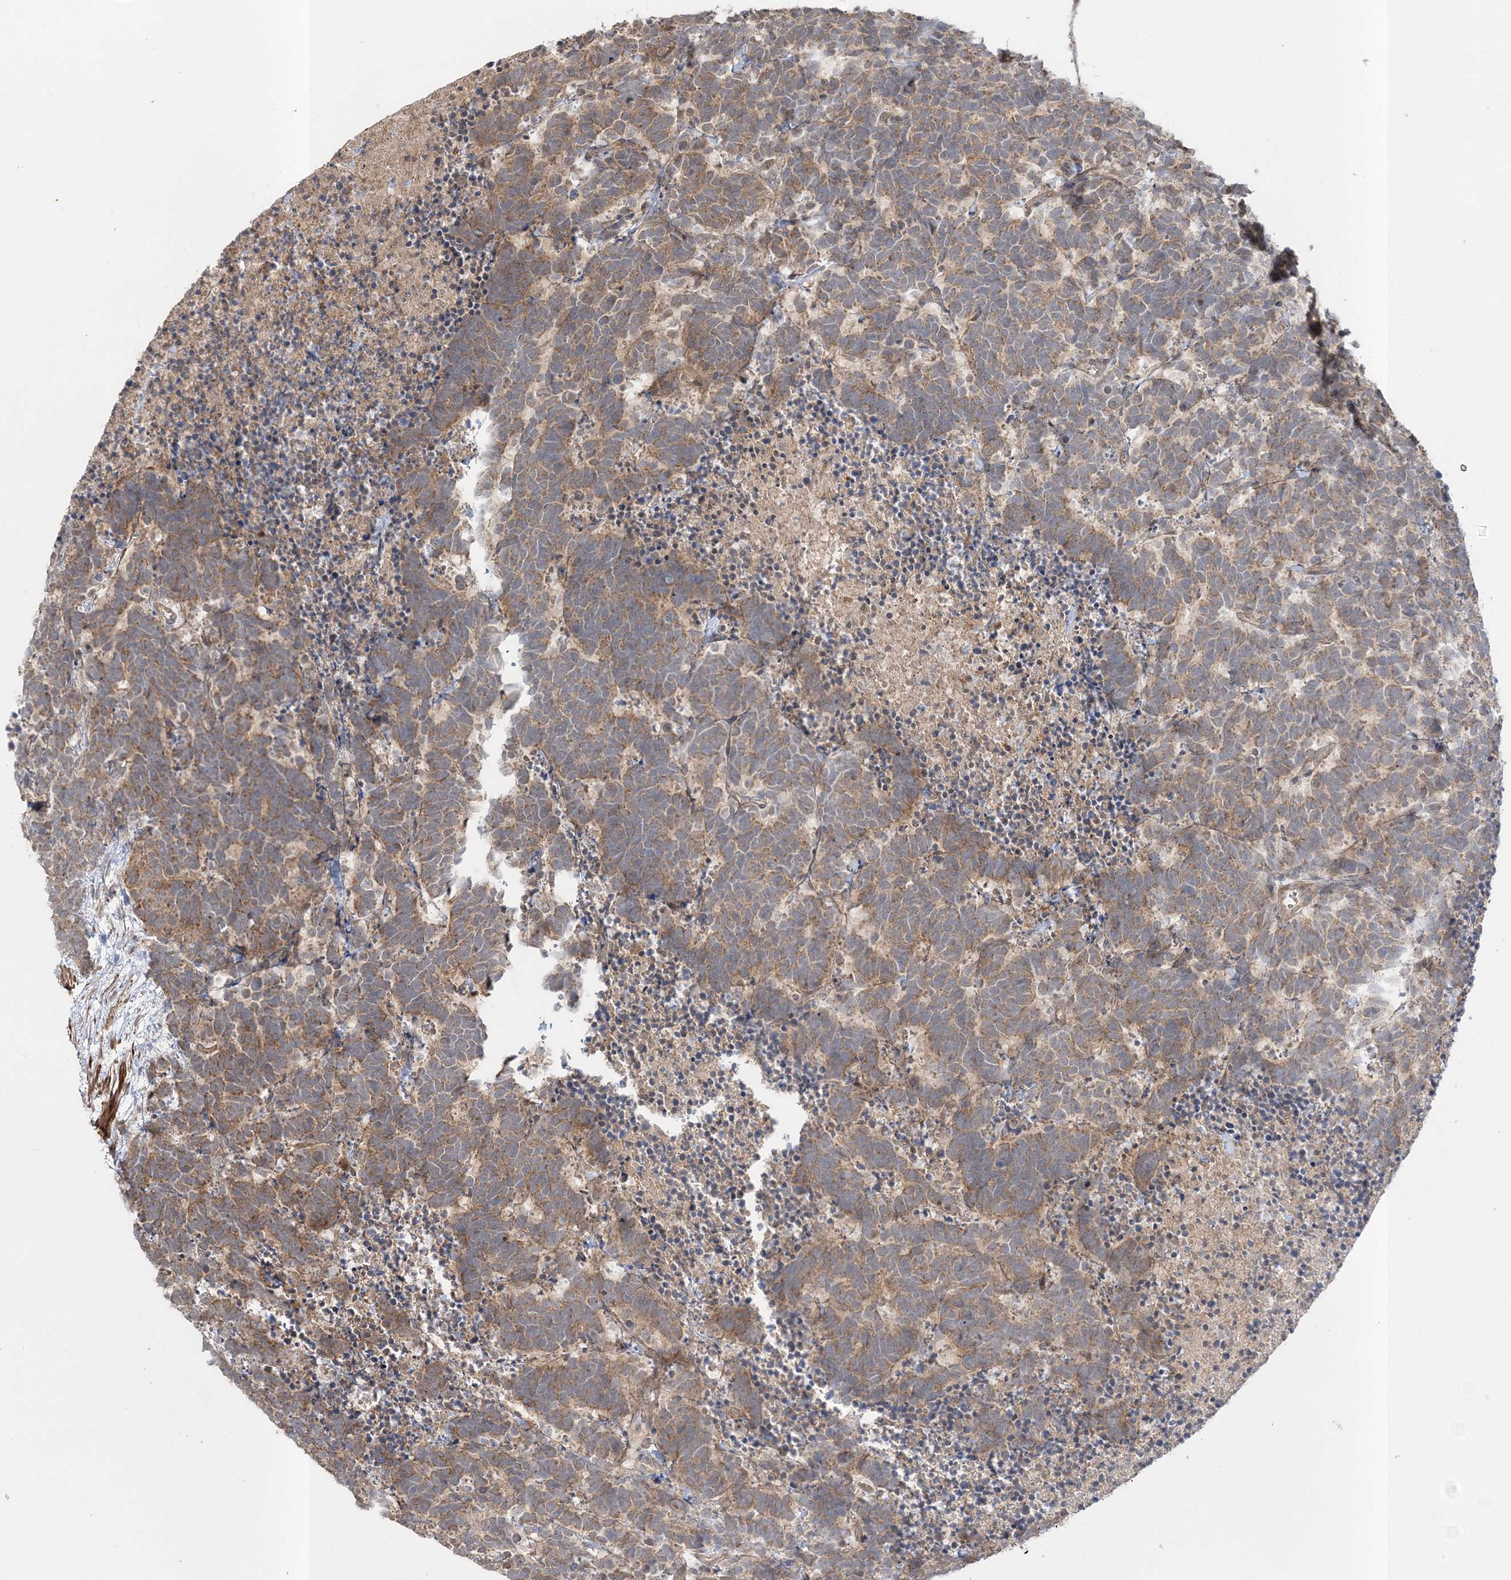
{"staining": {"intensity": "moderate", "quantity": ">75%", "location": "cytoplasmic/membranous"}, "tissue": "carcinoid", "cell_type": "Tumor cells", "image_type": "cancer", "snomed": [{"axis": "morphology", "description": "Carcinoma, NOS"}, {"axis": "morphology", "description": "Carcinoid, malignant, NOS"}, {"axis": "topography", "description": "Urinary bladder"}], "caption": "Carcinoma stained with a protein marker reveals moderate staining in tumor cells.", "gene": "MOCS2", "patient": {"sex": "male", "age": 57}}